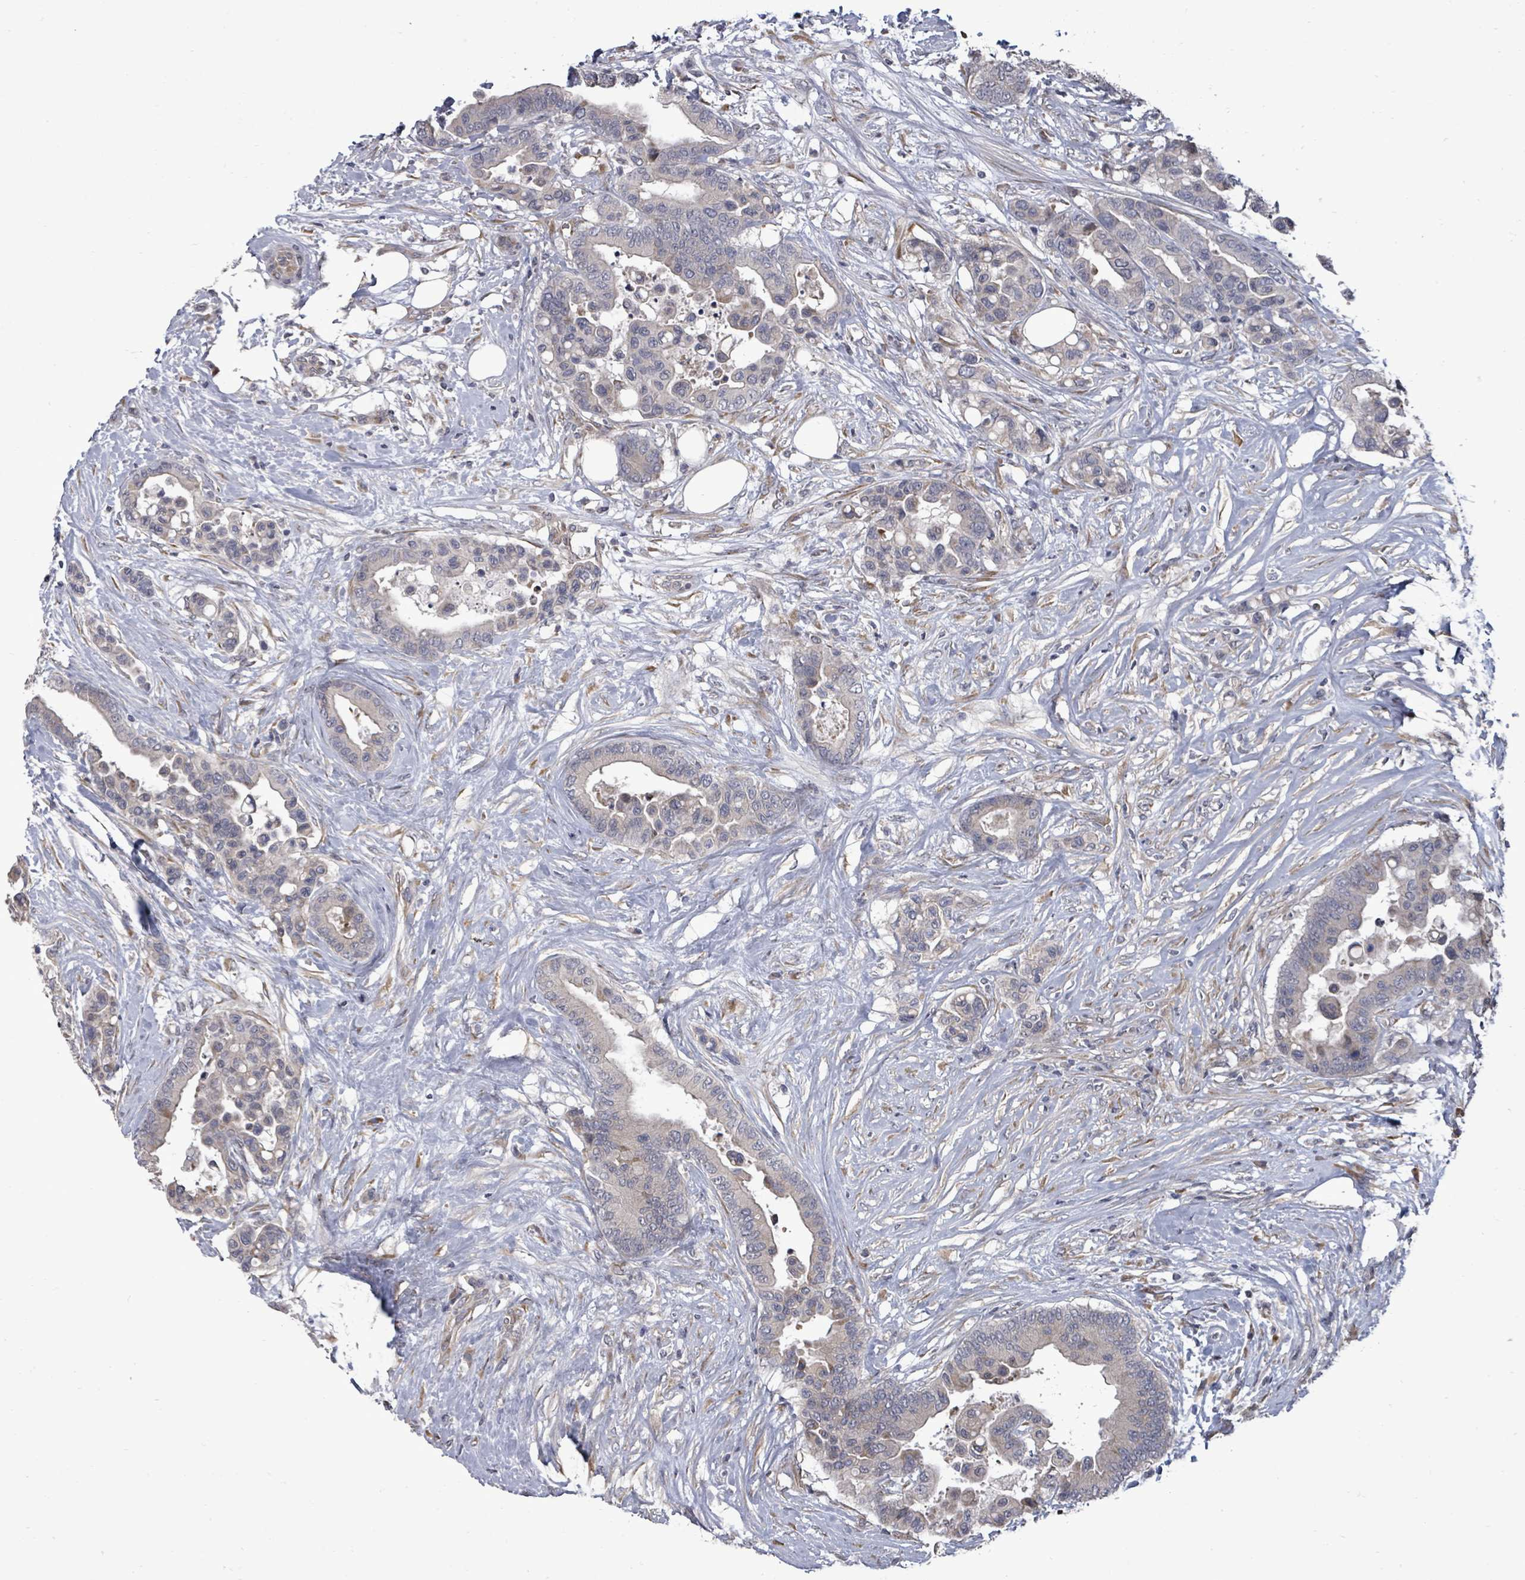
{"staining": {"intensity": "negative", "quantity": "none", "location": "none"}, "tissue": "colorectal cancer", "cell_type": "Tumor cells", "image_type": "cancer", "snomed": [{"axis": "morphology", "description": "Adenocarcinoma, NOS"}, {"axis": "topography", "description": "Colon"}], "caption": "DAB immunohistochemical staining of colorectal cancer (adenocarcinoma) shows no significant staining in tumor cells.", "gene": "POMGNT2", "patient": {"sex": "male", "age": 82}}